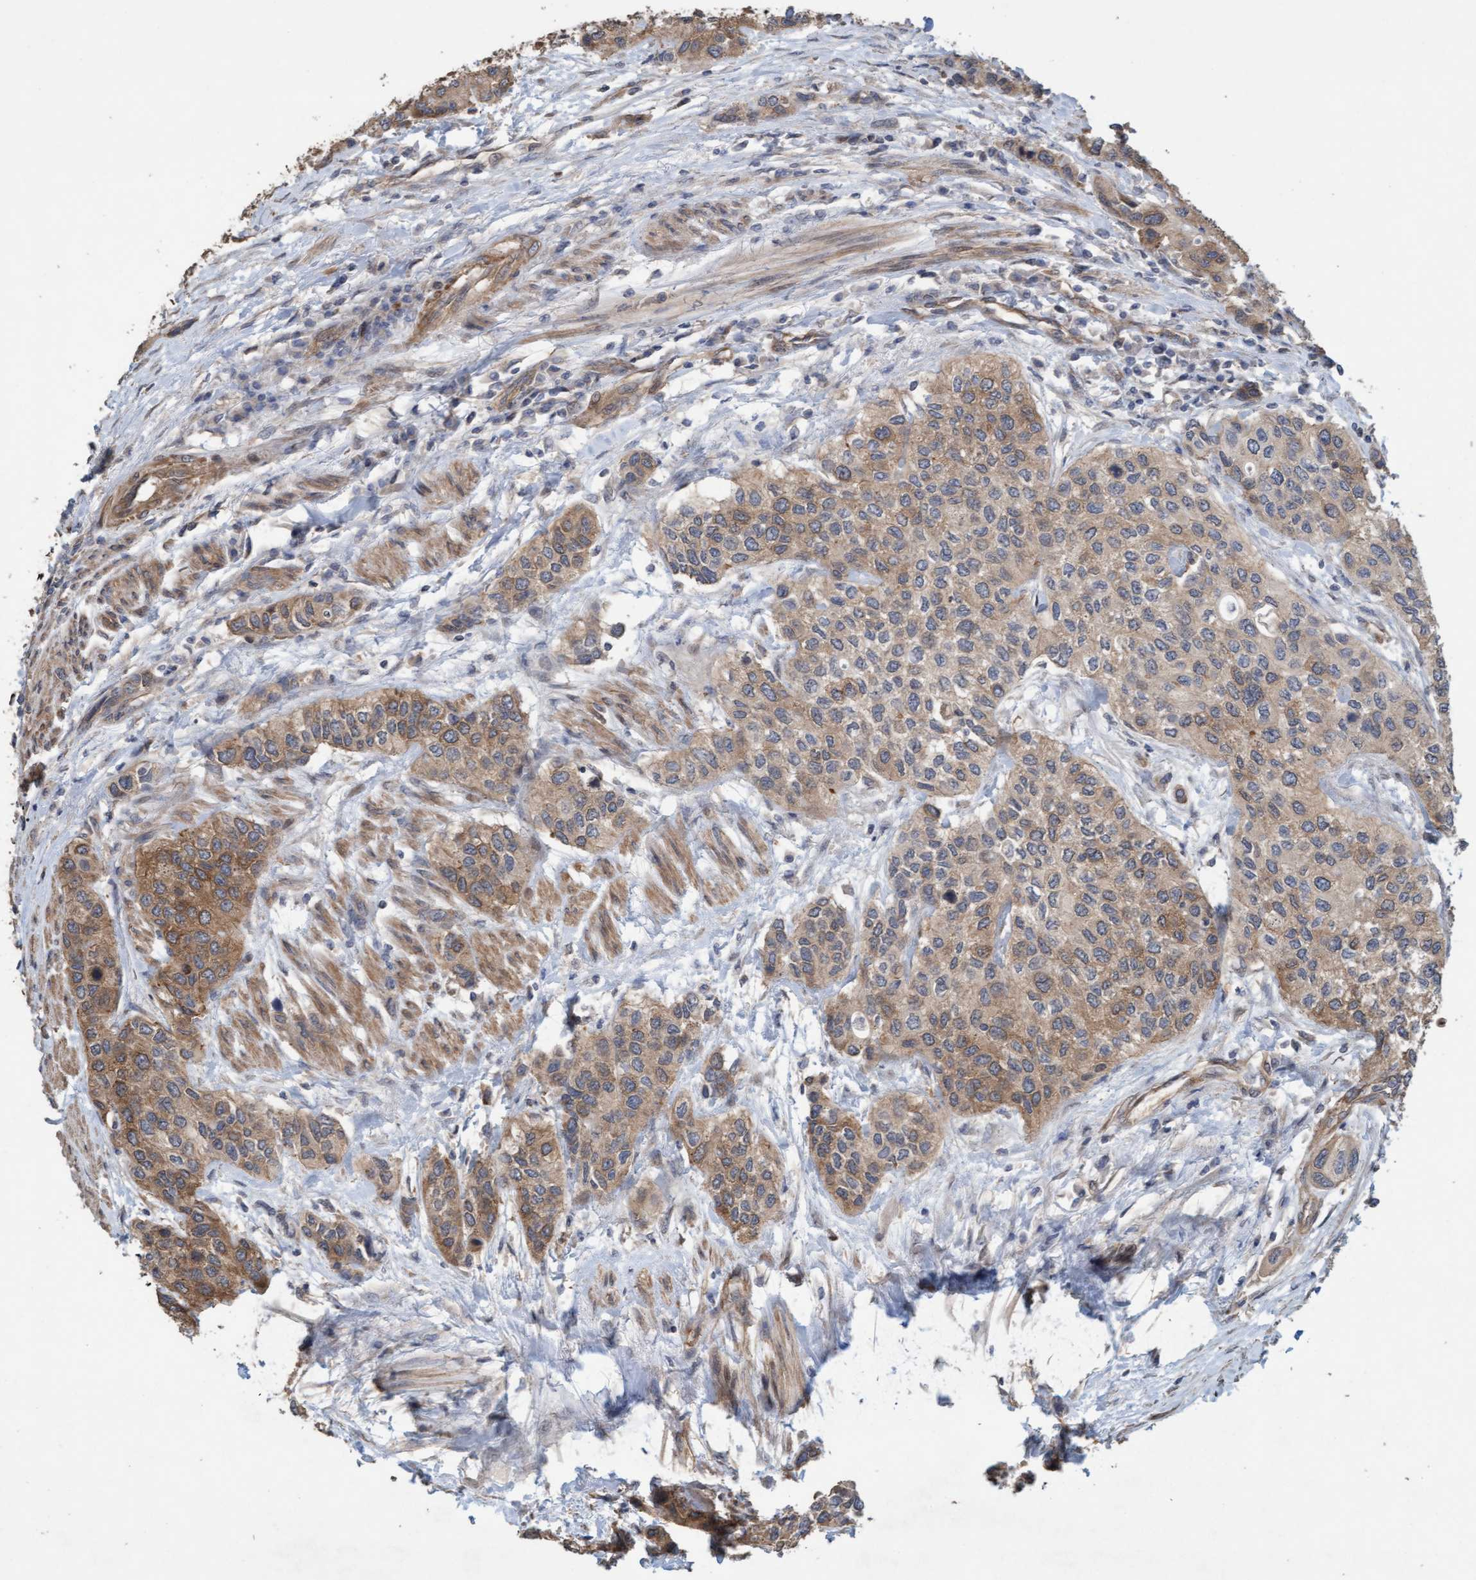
{"staining": {"intensity": "moderate", "quantity": ">75%", "location": "cytoplasmic/membranous"}, "tissue": "urothelial cancer", "cell_type": "Tumor cells", "image_type": "cancer", "snomed": [{"axis": "morphology", "description": "Urothelial carcinoma, High grade"}, {"axis": "topography", "description": "Urinary bladder"}], "caption": "This is an image of immunohistochemistry staining of urothelial cancer, which shows moderate positivity in the cytoplasmic/membranous of tumor cells.", "gene": "CDC42EP4", "patient": {"sex": "female", "age": 56}}